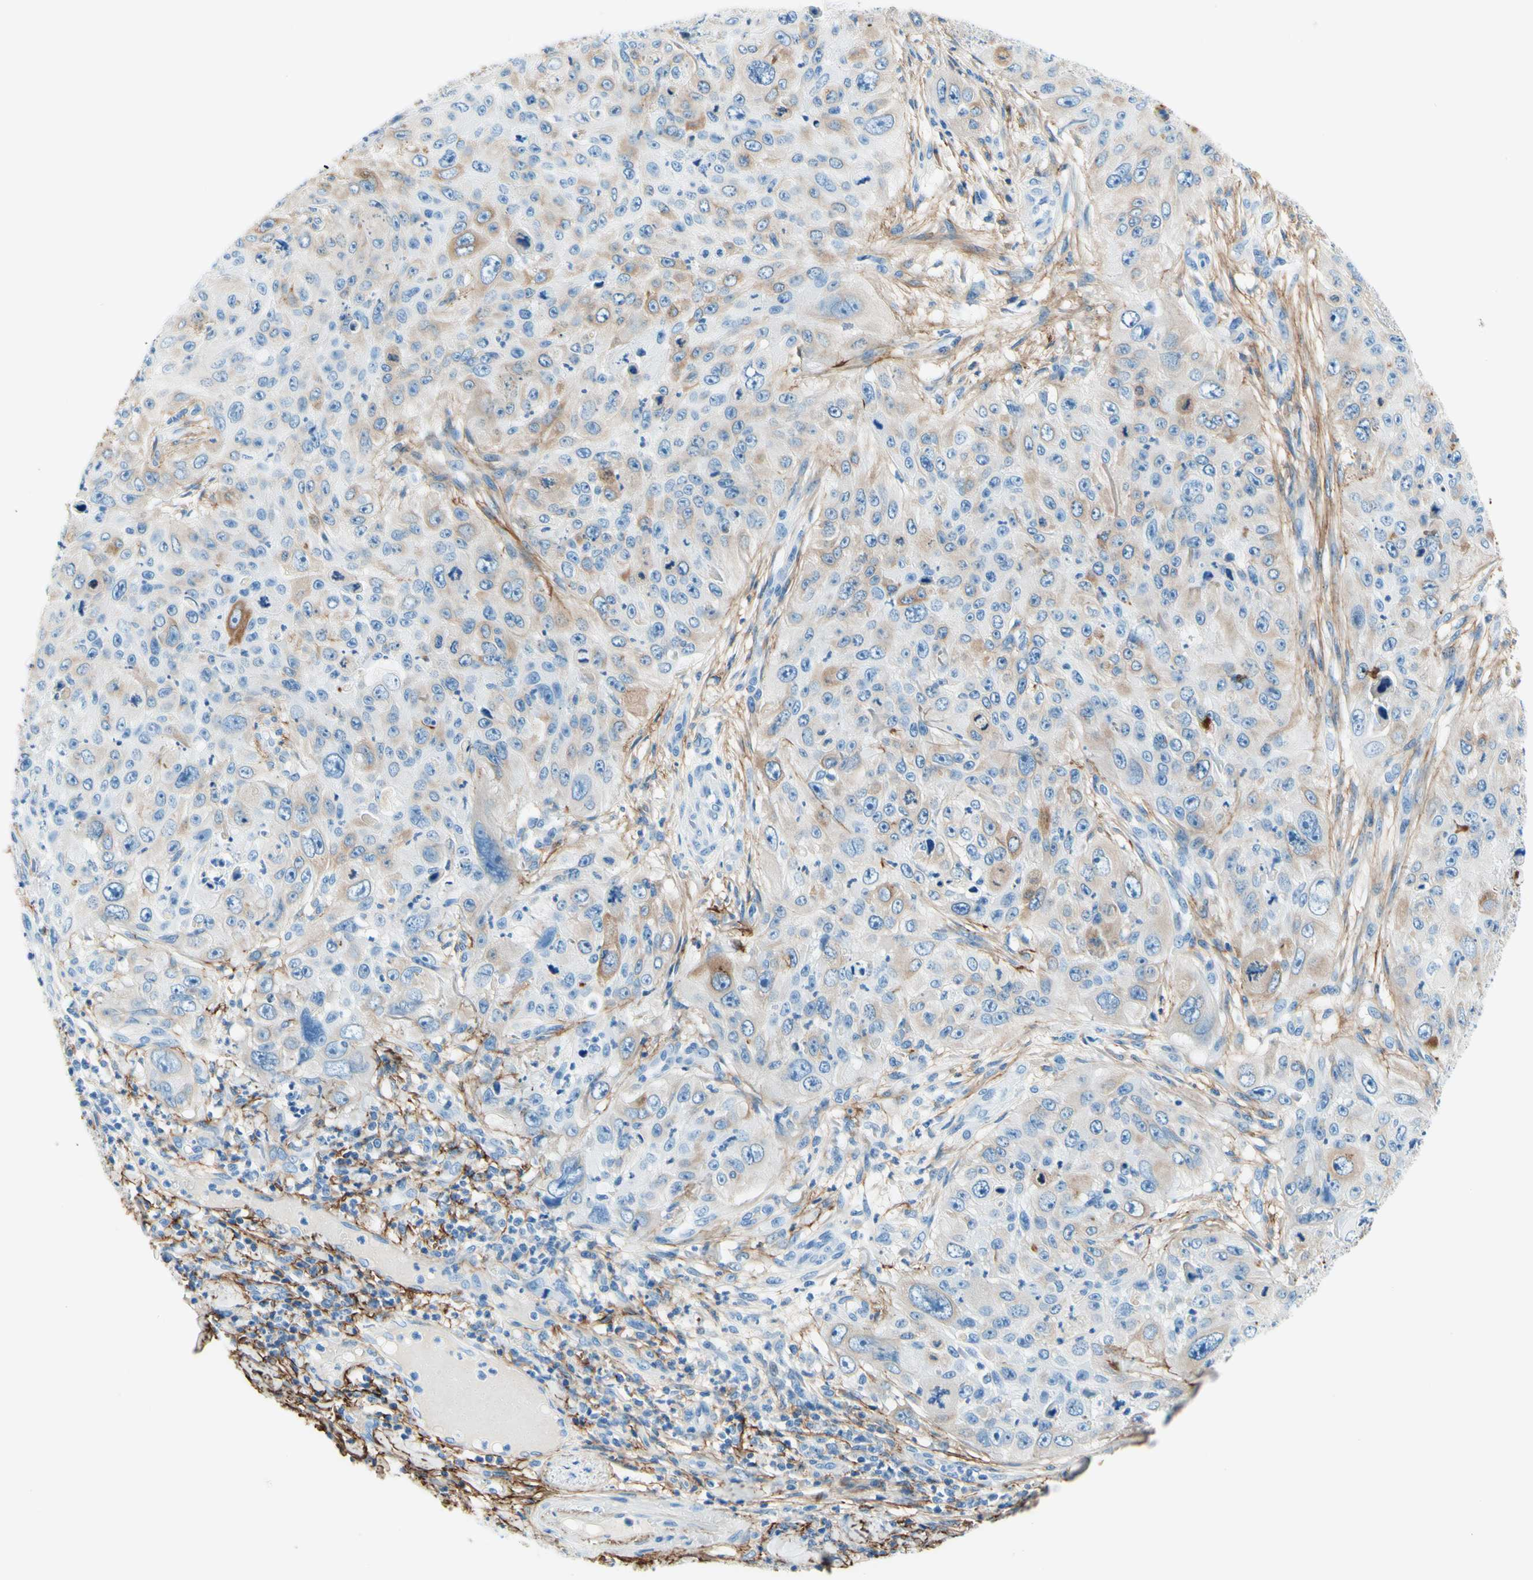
{"staining": {"intensity": "negative", "quantity": "none", "location": "none"}, "tissue": "skin cancer", "cell_type": "Tumor cells", "image_type": "cancer", "snomed": [{"axis": "morphology", "description": "Squamous cell carcinoma, NOS"}, {"axis": "topography", "description": "Skin"}], "caption": "A high-resolution photomicrograph shows immunohistochemistry (IHC) staining of skin cancer, which demonstrates no significant positivity in tumor cells.", "gene": "MFAP5", "patient": {"sex": "female", "age": 80}}